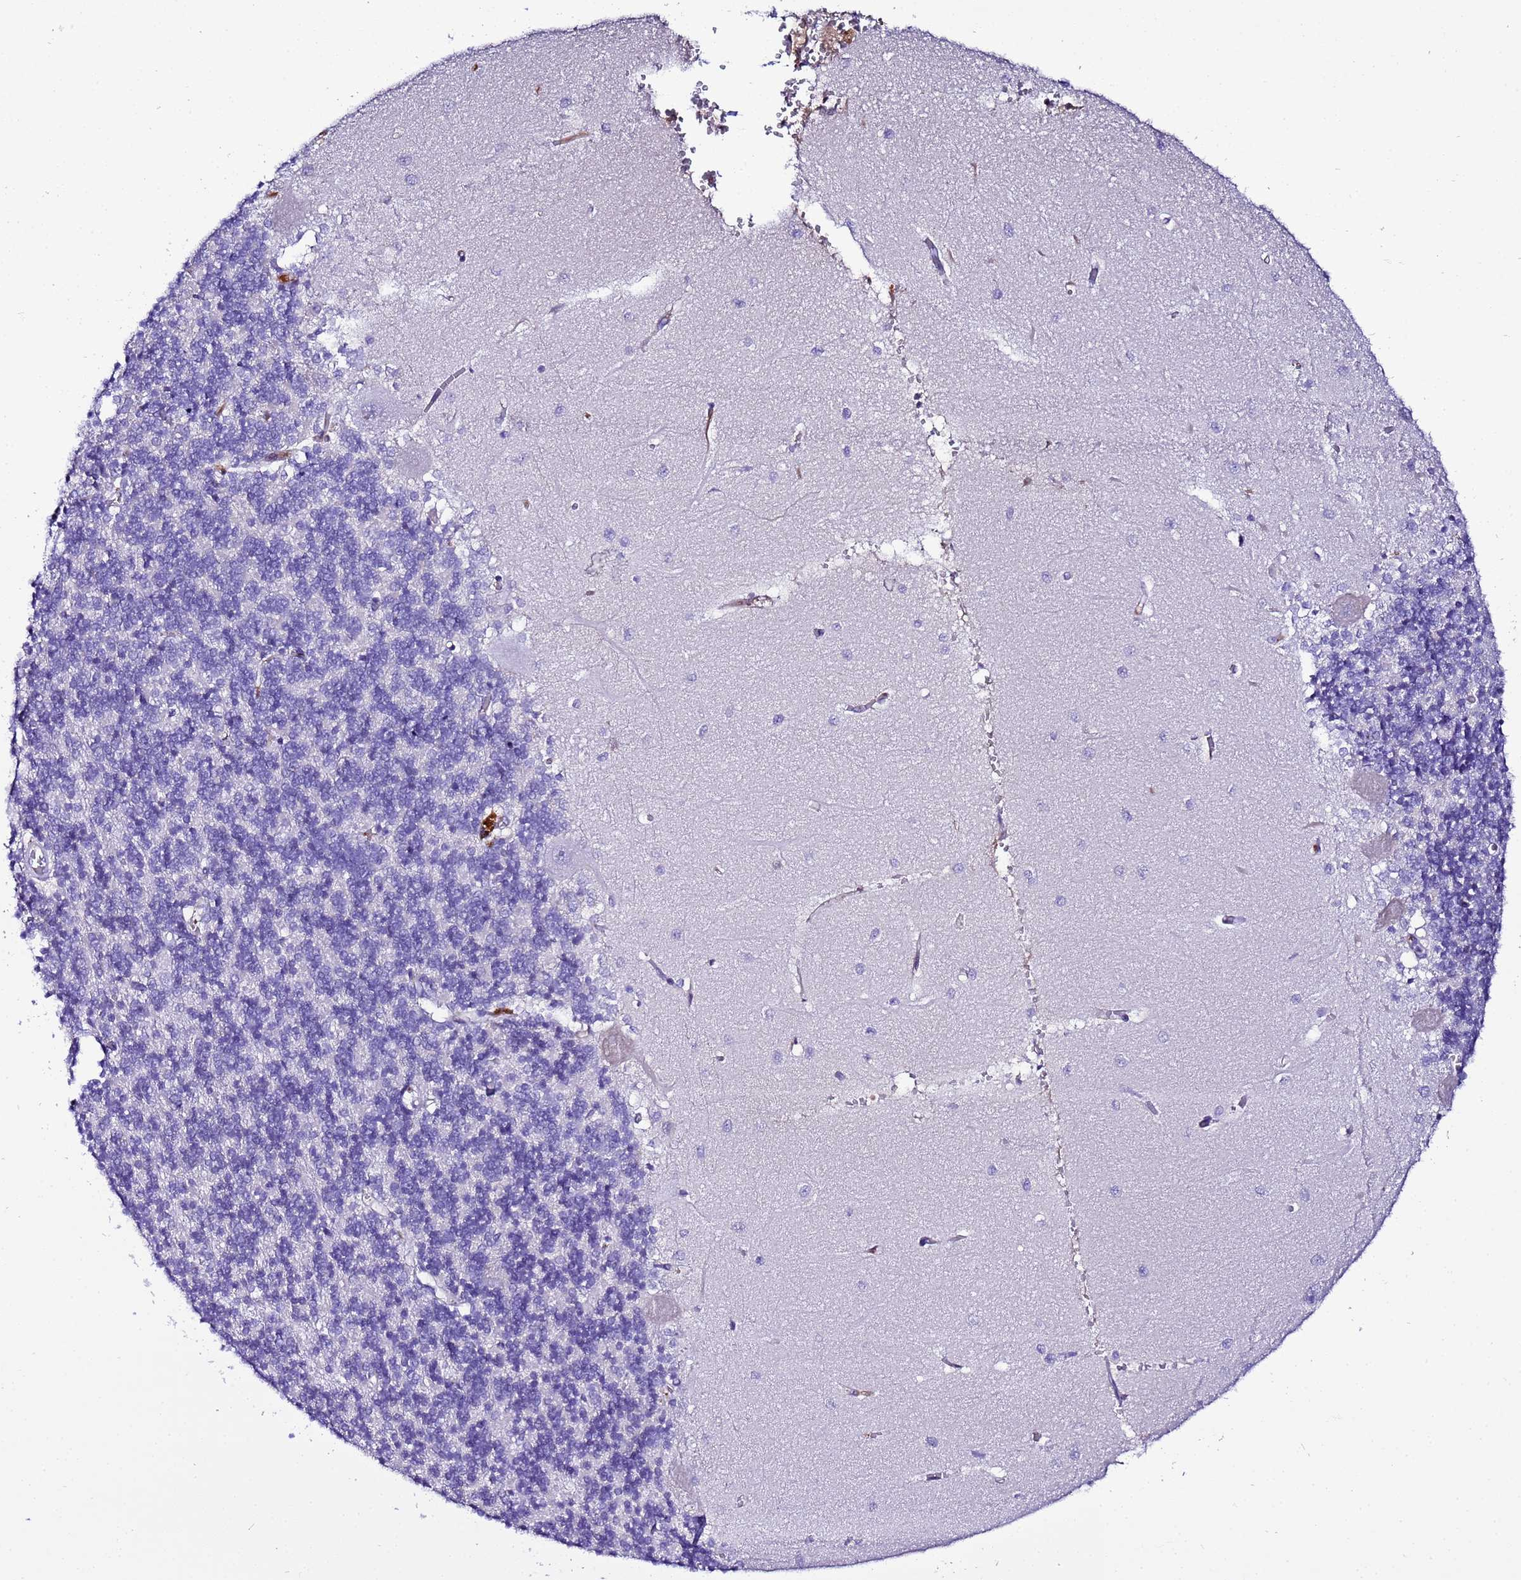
{"staining": {"intensity": "negative", "quantity": "none", "location": "none"}, "tissue": "cerebellum", "cell_type": "Cells in granular layer", "image_type": "normal", "snomed": [{"axis": "morphology", "description": "Normal tissue, NOS"}, {"axis": "topography", "description": "Cerebellum"}], "caption": "Micrograph shows no significant protein expression in cells in granular layer of normal cerebellum.", "gene": "CFHR1", "patient": {"sex": "male", "age": 37}}